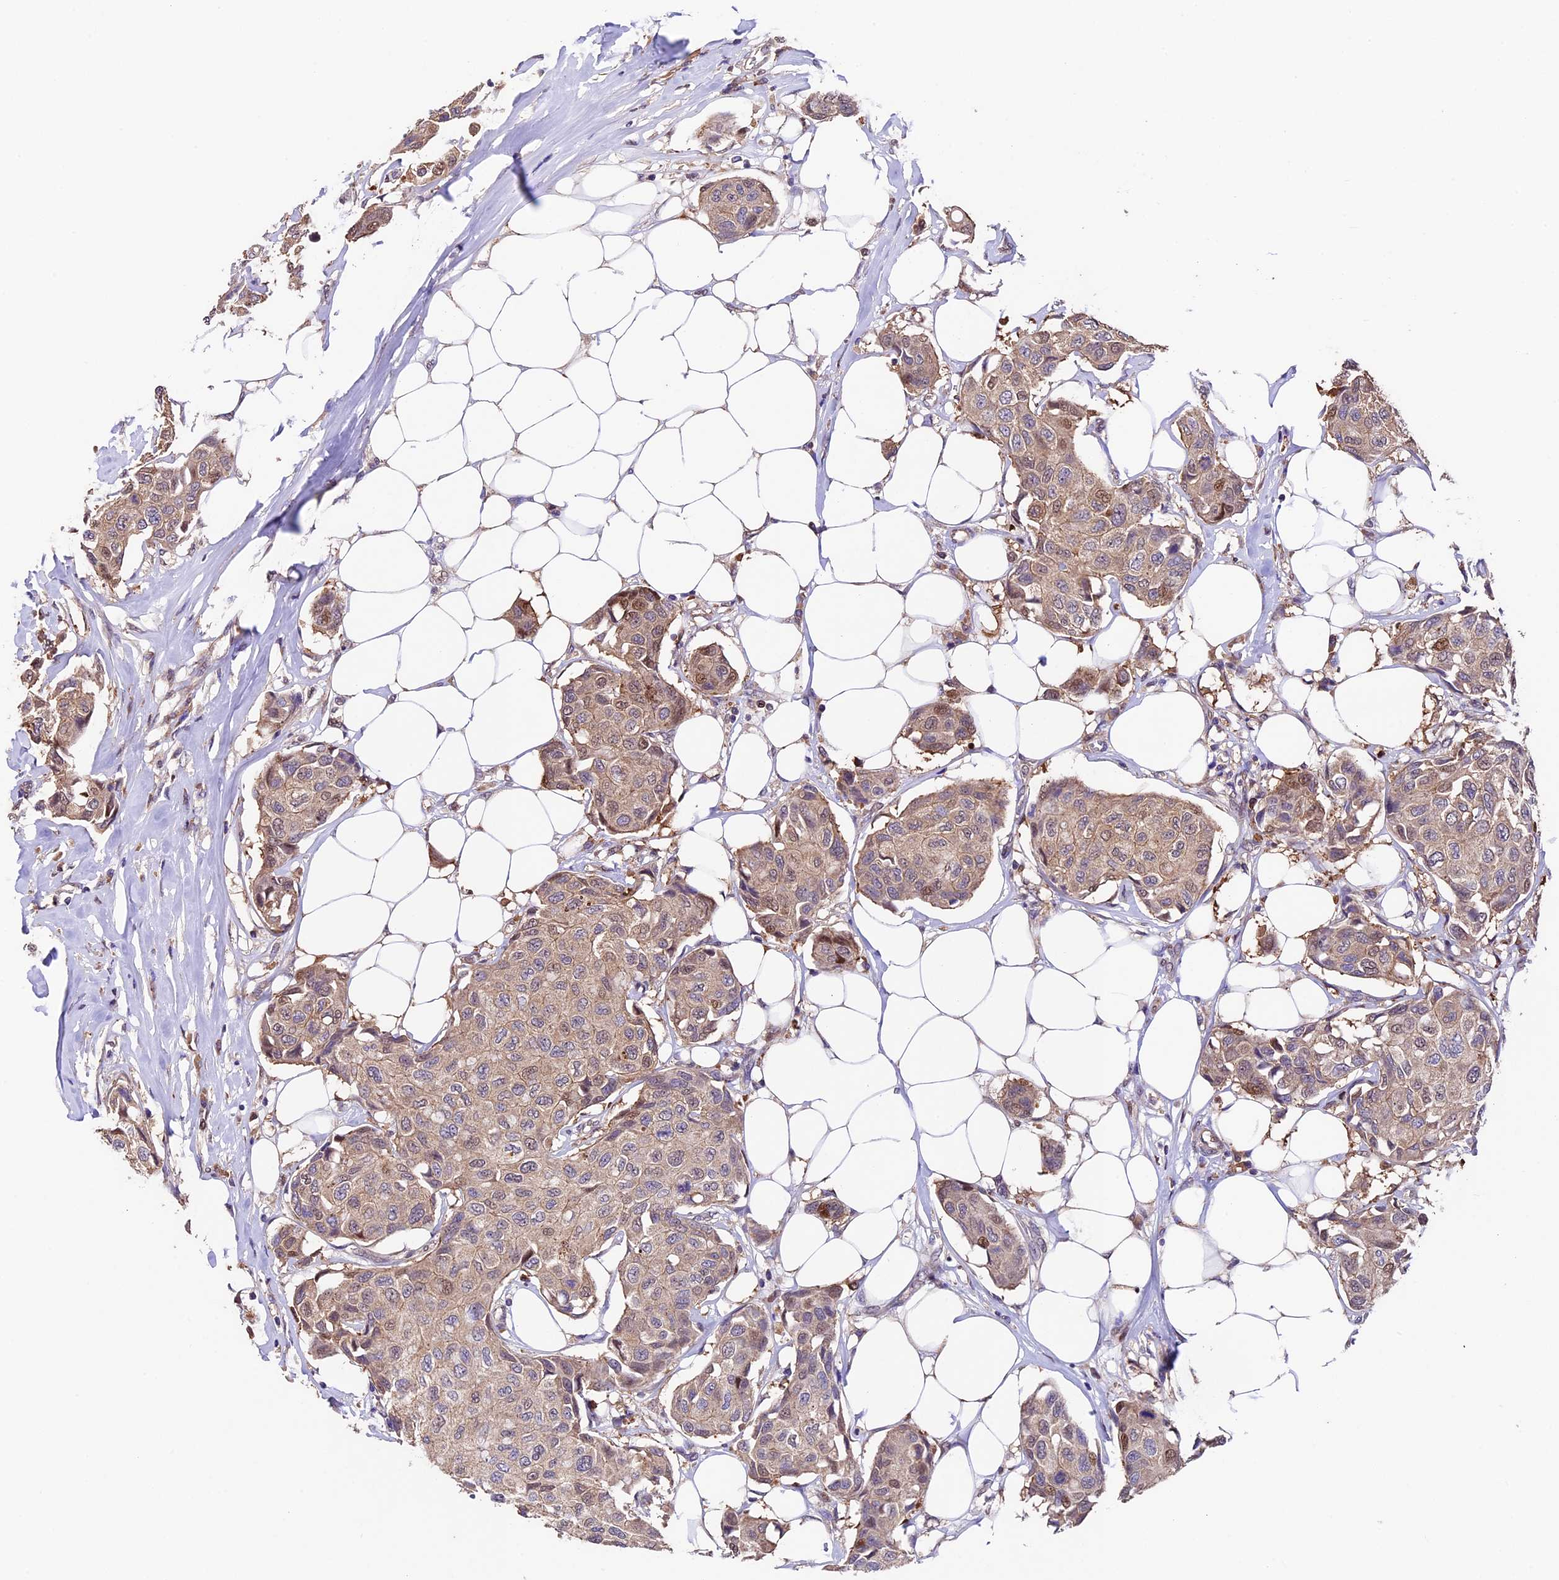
{"staining": {"intensity": "weak", "quantity": ">75%", "location": "cytoplasmic/membranous,nuclear"}, "tissue": "breast cancer", "cell_type": "Tumor cells", "image_type": "cancer", "snomed": [{"axis": "morphology", "description": "Duct carcinoma"}, {"axis": "topography", "description": "Breast"}], "caption": "Breast cancer (infiltrating ductal carcinoma) was stained to show a protein in brown. There is low levels of weak cytoplasmic/membranous and nuclear positivity in approximately >75% of tumor cells. (Brightfield microscopy of DAB IHC at high magnification).", "gene": "SBNO2", "patient": {"sex": "female", "age": 80}}